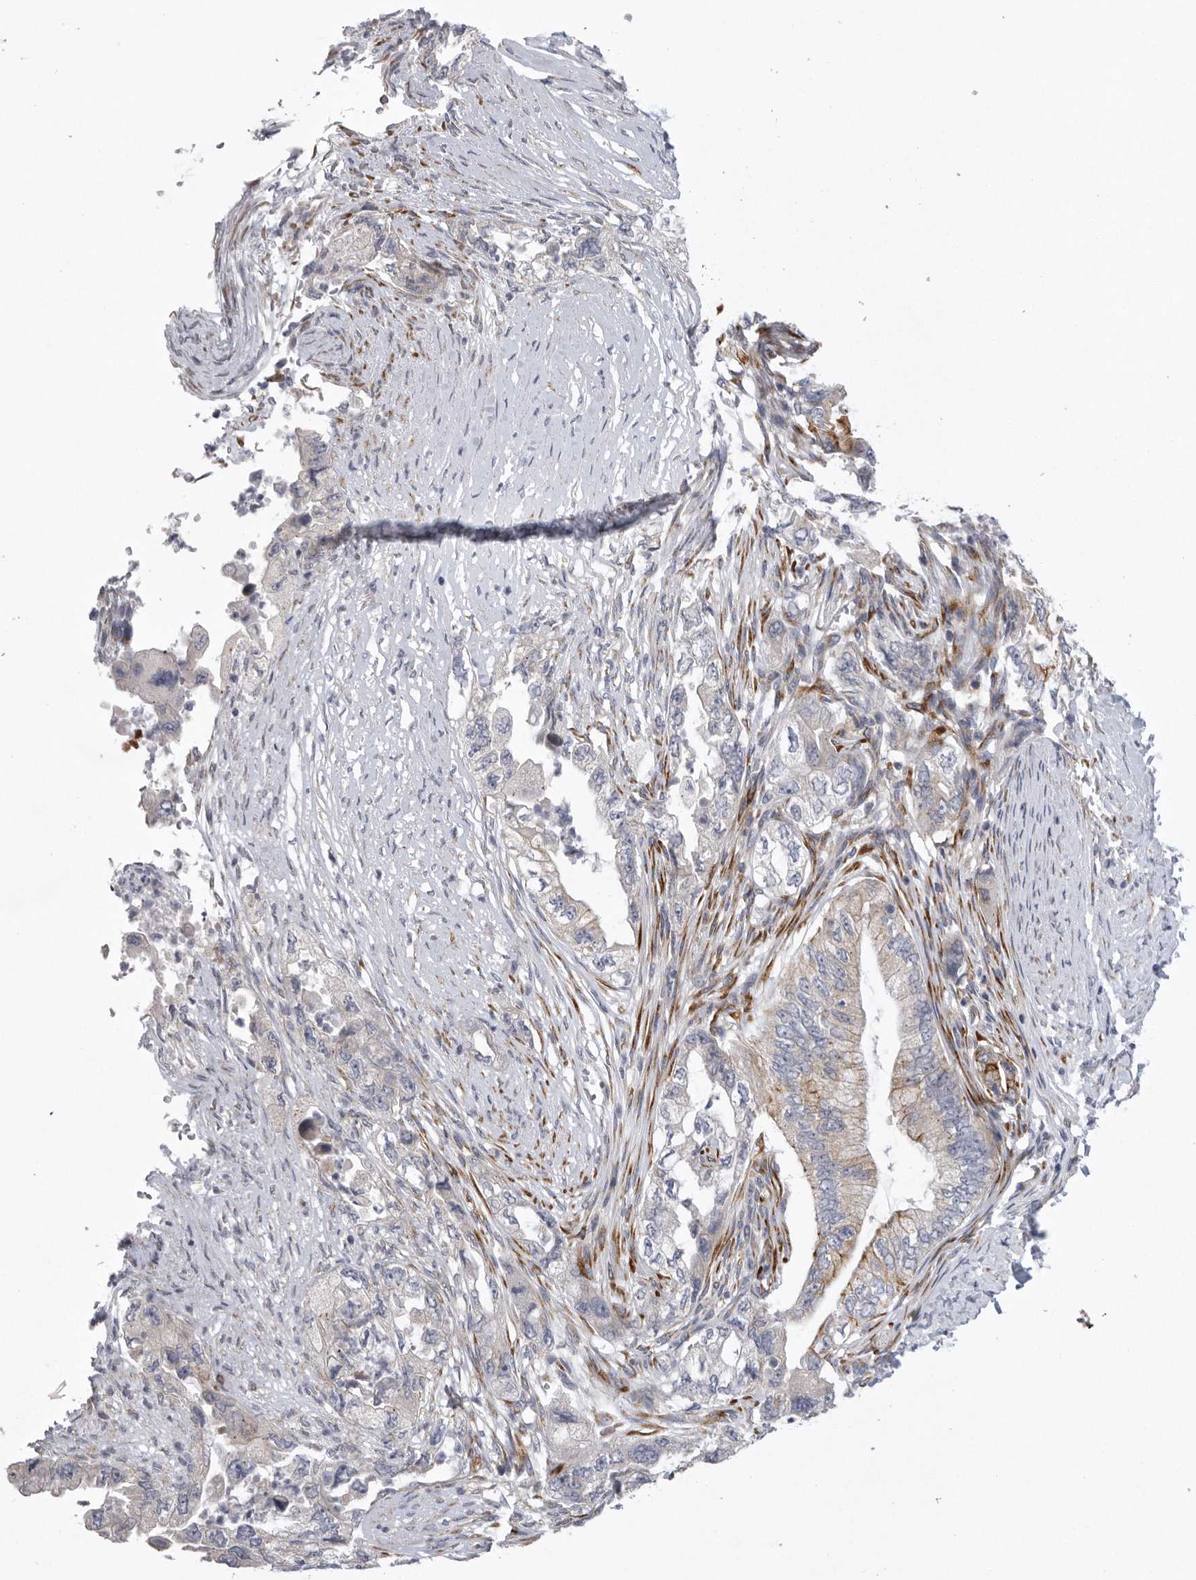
{"staining": {"intensity": "moderate", "quantity": "<25%", "location": "cytoplasmic/membranous"}, "tissue": "pancreatic cancer", "cell_type": "Tumor cells", "image_type": "cancer", "snomed": [{"axis": "morphology", "description": "Adenocarcinoma, NOS"}, {"axis": "topography", "description": "Pancreas"}], "caption": "Pancreatic adenocarcinoma tissue demonstrates moderate cytoplasmic/membranous positivity in approximately <25% of tumor cells", "gene": "USP24", "patient": {"sex": "female", "age": 73}}